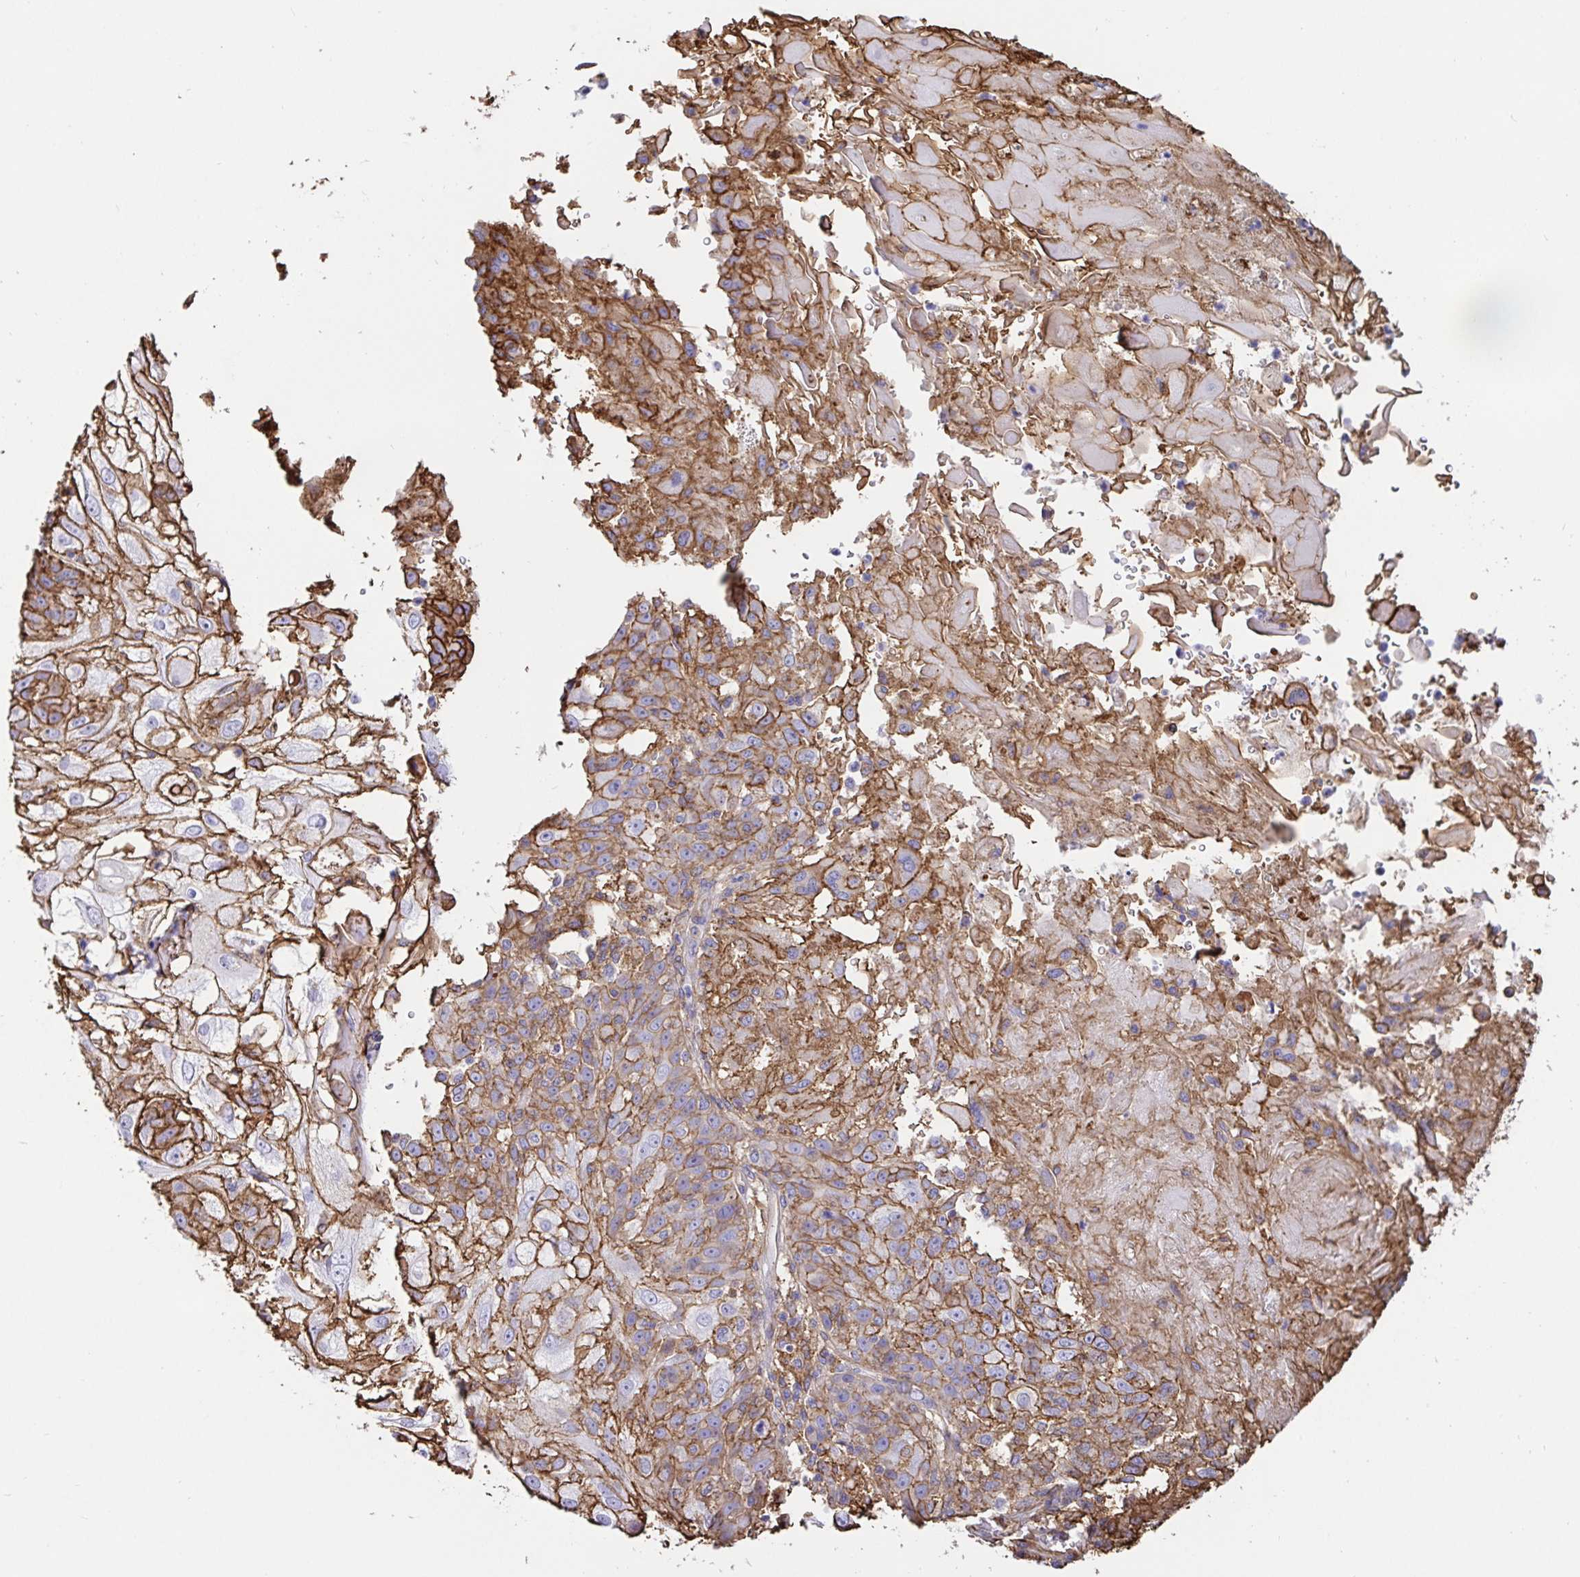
{"staining": {"intensity": "moderate", "quantity": ">75%", "location": "cytoplasmic/membranous"}, "tissue": "skin cancer", "cell_type": "Tumor cells", "image_type": "cancer", "snomed": [{"axis": "morphology", "description": "Normal tissue, NOS"}, {"axis": "morphology", "description": "Squamous cell carcinoma, NOS"}, {"axis": "topography", "description": "Skin"}], "caption": "Protein analysis of skin squamous cell carcinoma tissue shows moderate cytoplasmic/membranous staining in about >75% of tumor cells.", "gene": "ANXA2", "patient": {"sex": "female", "age": 83}}